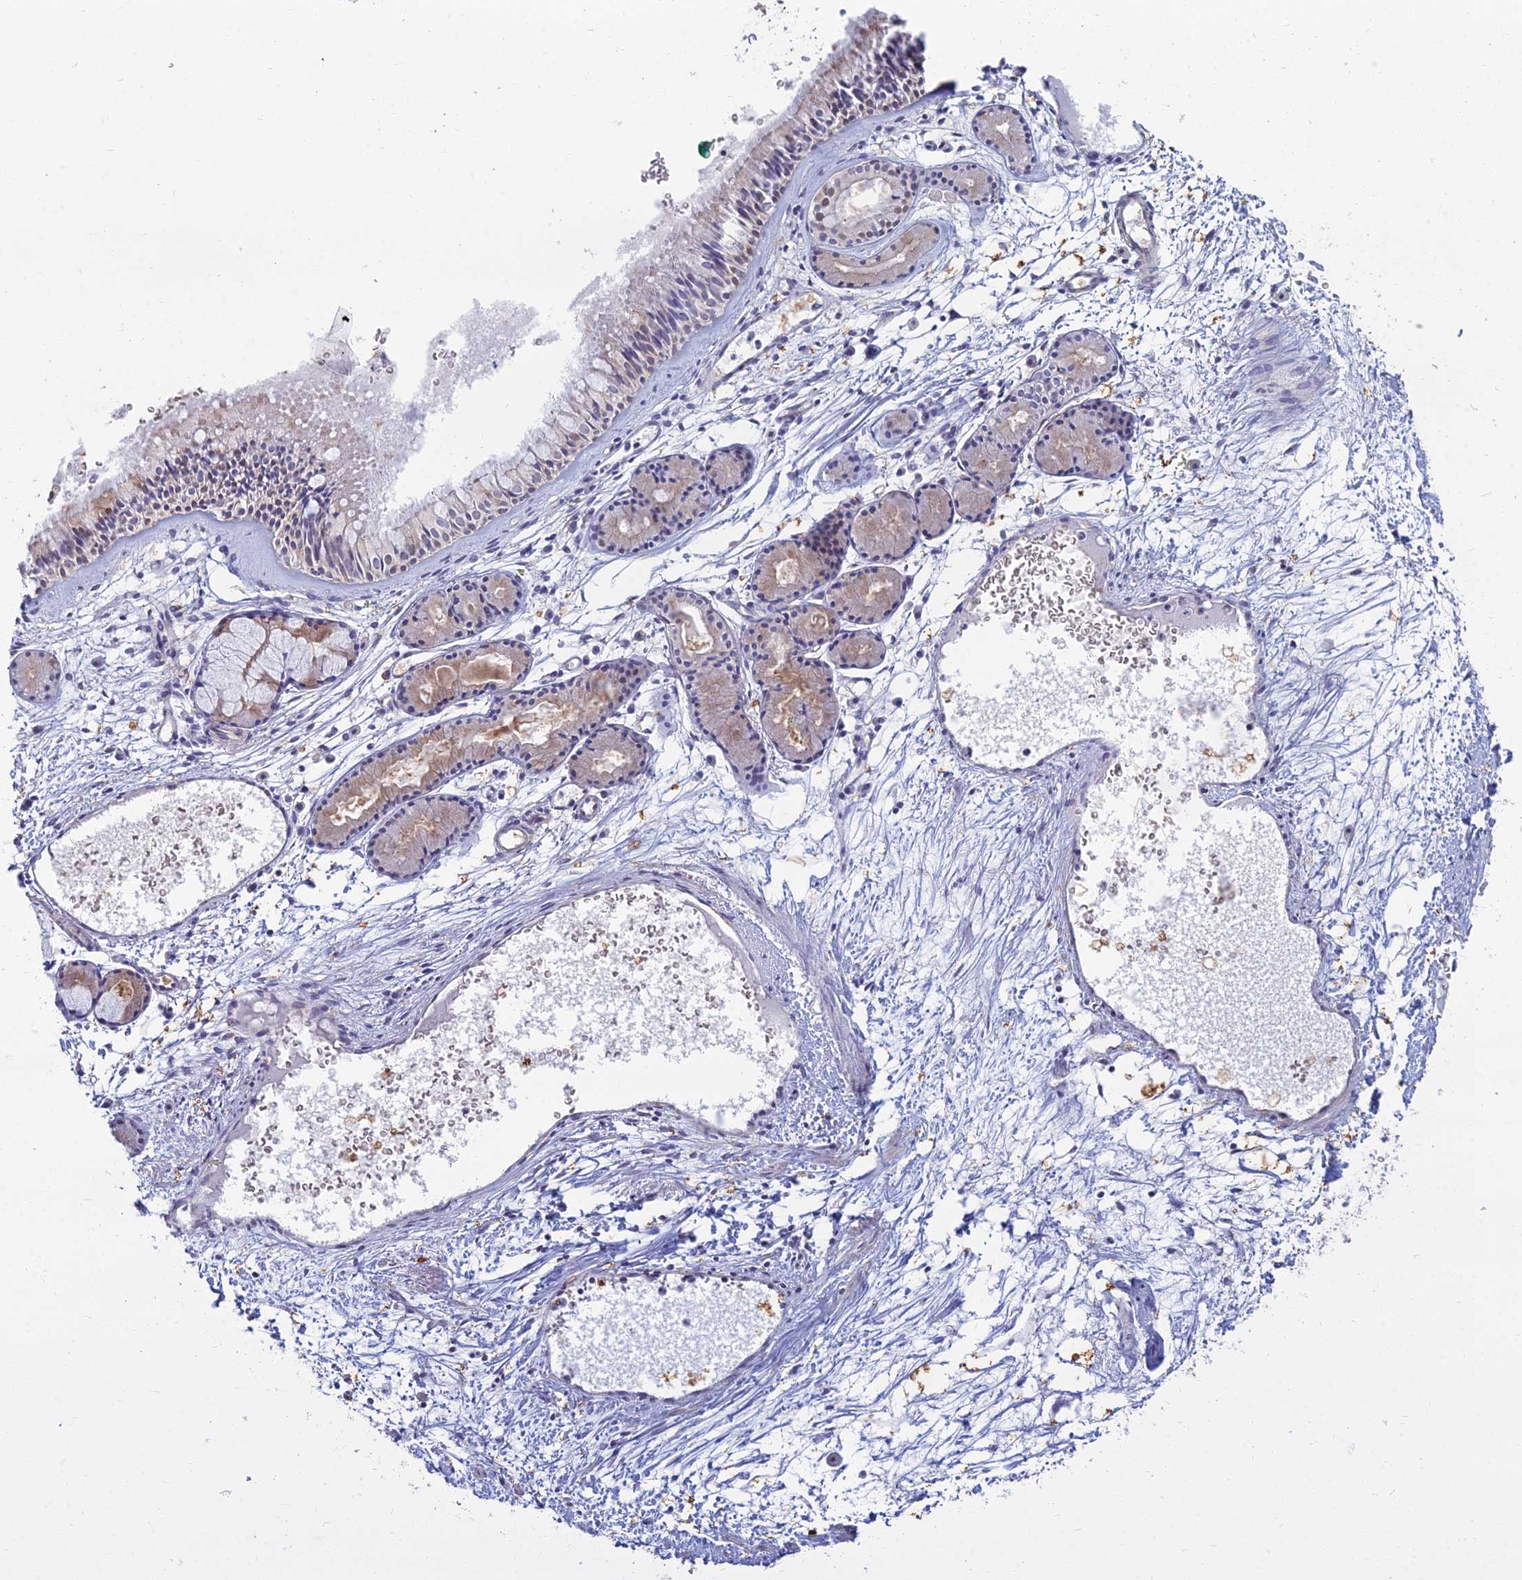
{"staining": {"intensity": "moderate", "quantity": "<25%", "location": "cytoplasmic/membranous,nuclear"}, "tissue": "nasopharynx", "cell_type": "Respiratory epithelial cells", "image_type": "normal", "snomed": [{"axis": "morphology", "description": "Normal tissue, NOS"}, {"axis": "topography", "description": "Nasopharynx"}], "caption": "Immunohistochemical staining of normal human nasopharynx shows <25% levels of moderate cytoplasmic/membranous,nuclear protein staining in about <25% of respiratory epithelial cells.", "gene": "OPA3", "patient": {"sex": "male", "age": 81}}